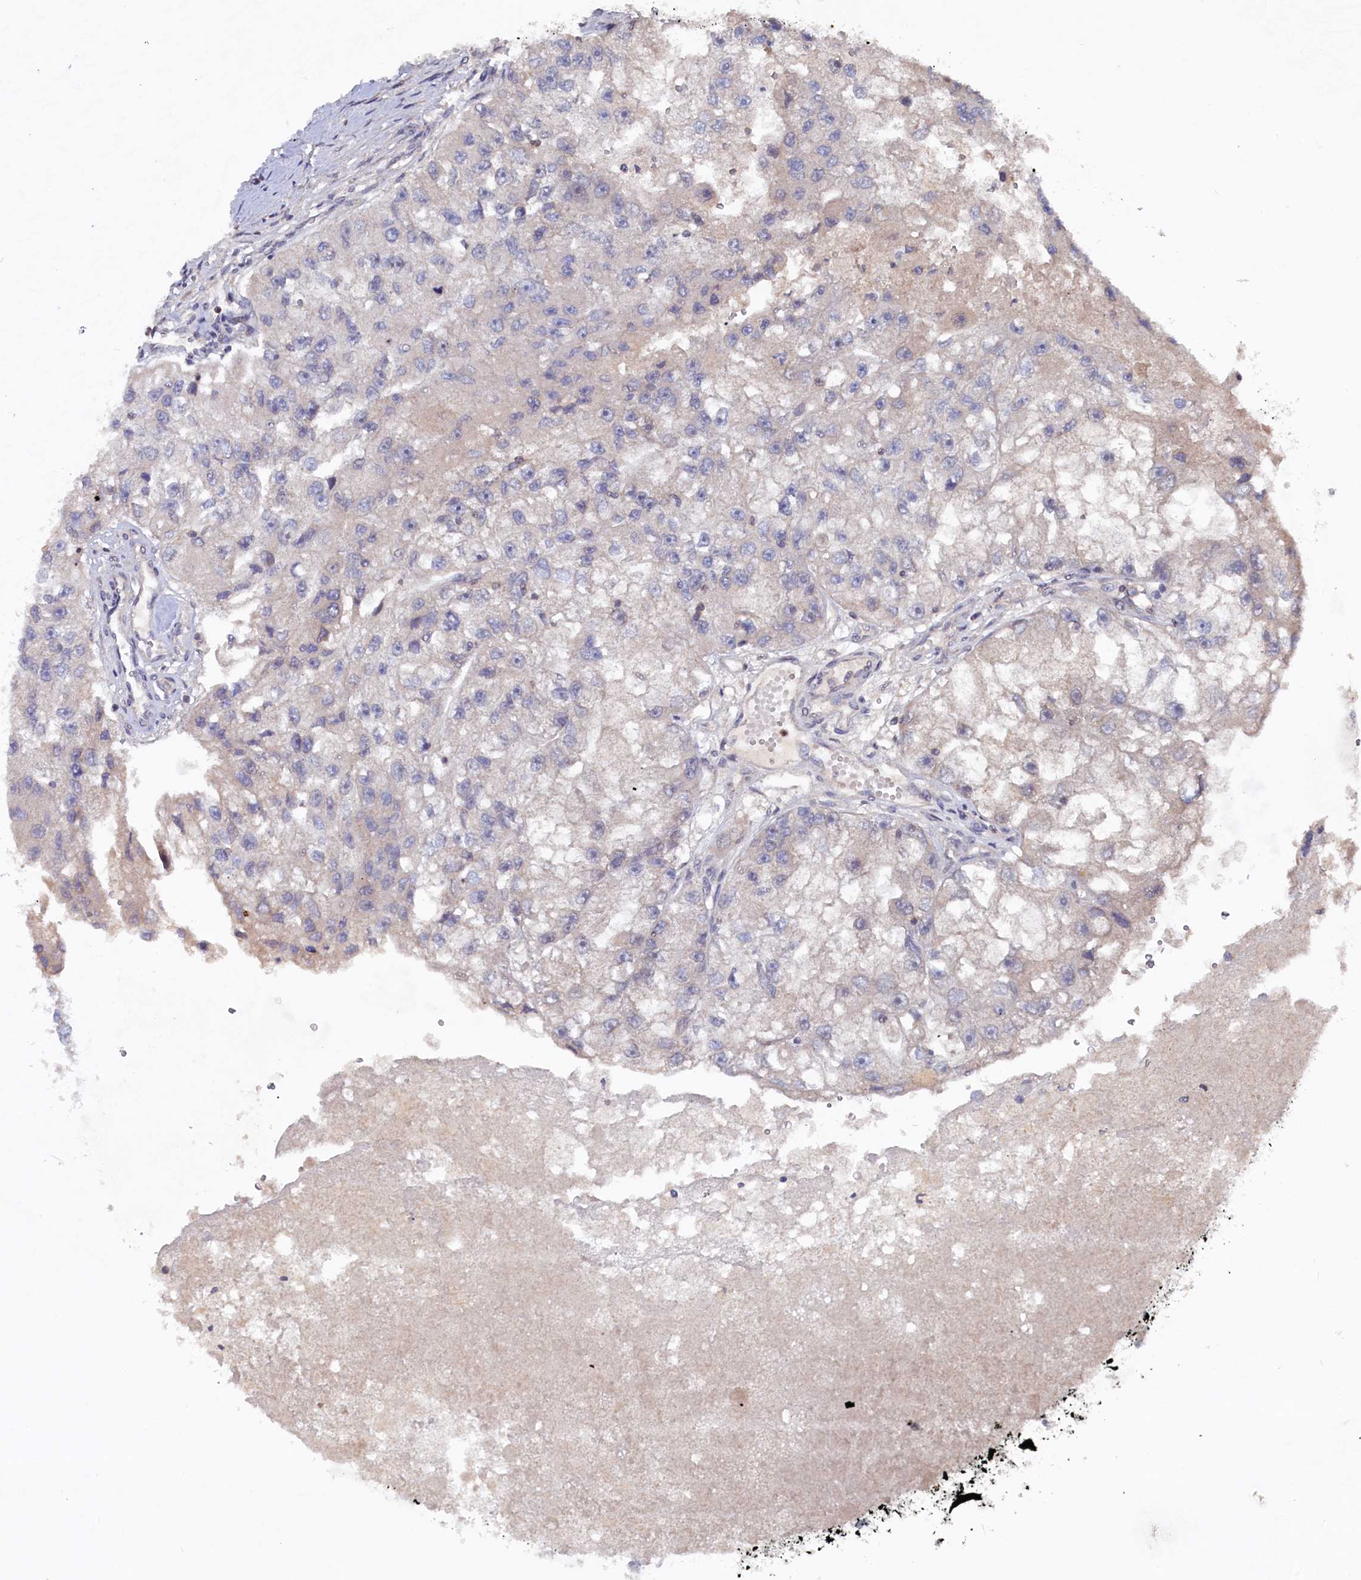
{"staining": {"intensity": "negative", "quantity": "none", "location": "none"}, "tissue": "renal cancer", "cell_type": "Tumor cells", "image_type": "cancer", "snomed": [{"axis": "morphology", "description": "Adenocarcinoma, NOS"}, {"axis": "topography", "description": "Kidney"}], "caption": "Tumor cells show no significant positivity in renal cancer. (IHC, brightfield microscopy, high magnification).", "gene": "TMC5", "patient": {"sex": "male", "age": 63}}